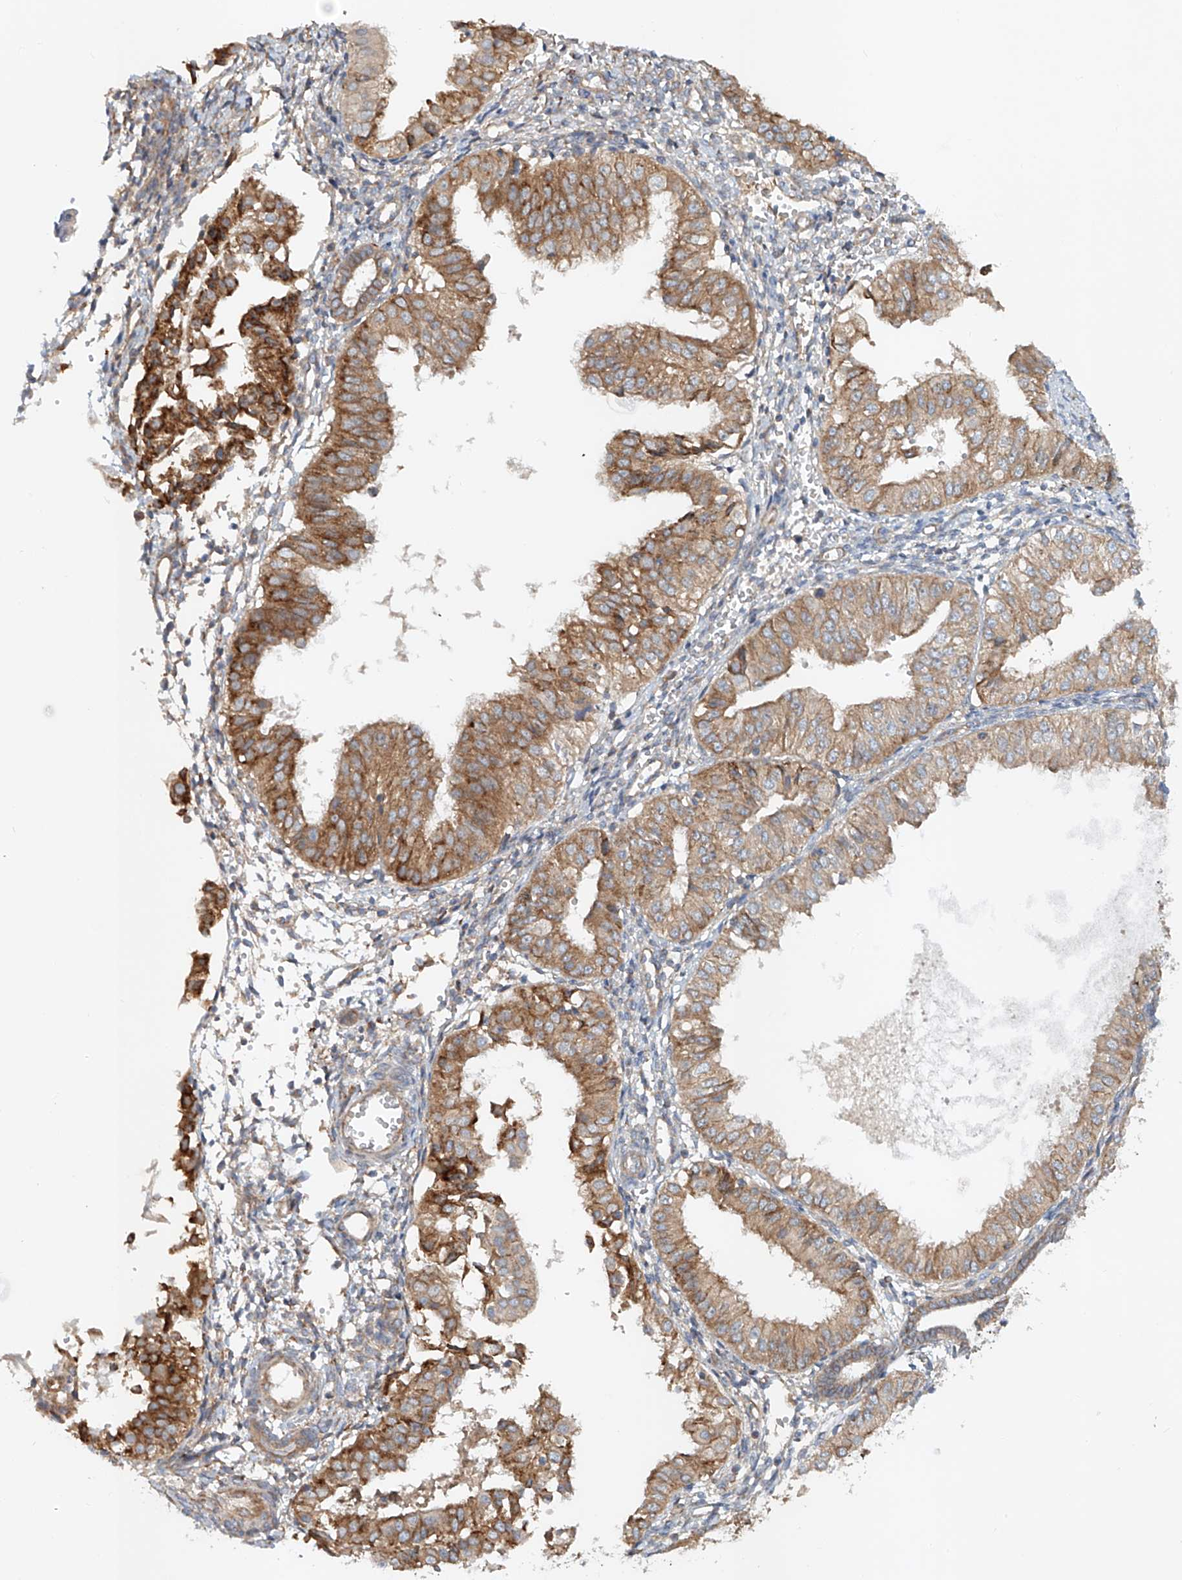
{"staining": {"intensity": "moderate", "quantity": ">75%", "location": "cytoplasmic/membranous"}, "tissue": "endometrial cancer", "cell_type": "Tumor cells", "image_type": "cancer", "snomed": [{"axis": "morphology", "description": "Normal tissue, NOS"}, {"axis": "morphology", "description": "Adenocarcinoma, NOS"}, {"axis": "topography", "description": "Endometrium"}], "caption": "DAB (3,3'-diaminobenzidine) immunohistochemical staining of adenocarcinoma (endometrial) demonstrates moderate cytoplasmic/membranous protein staining in about >75% of tumor cells.", "gene": "SNAP29", "patient": {"sex": "female", "age": 53}}